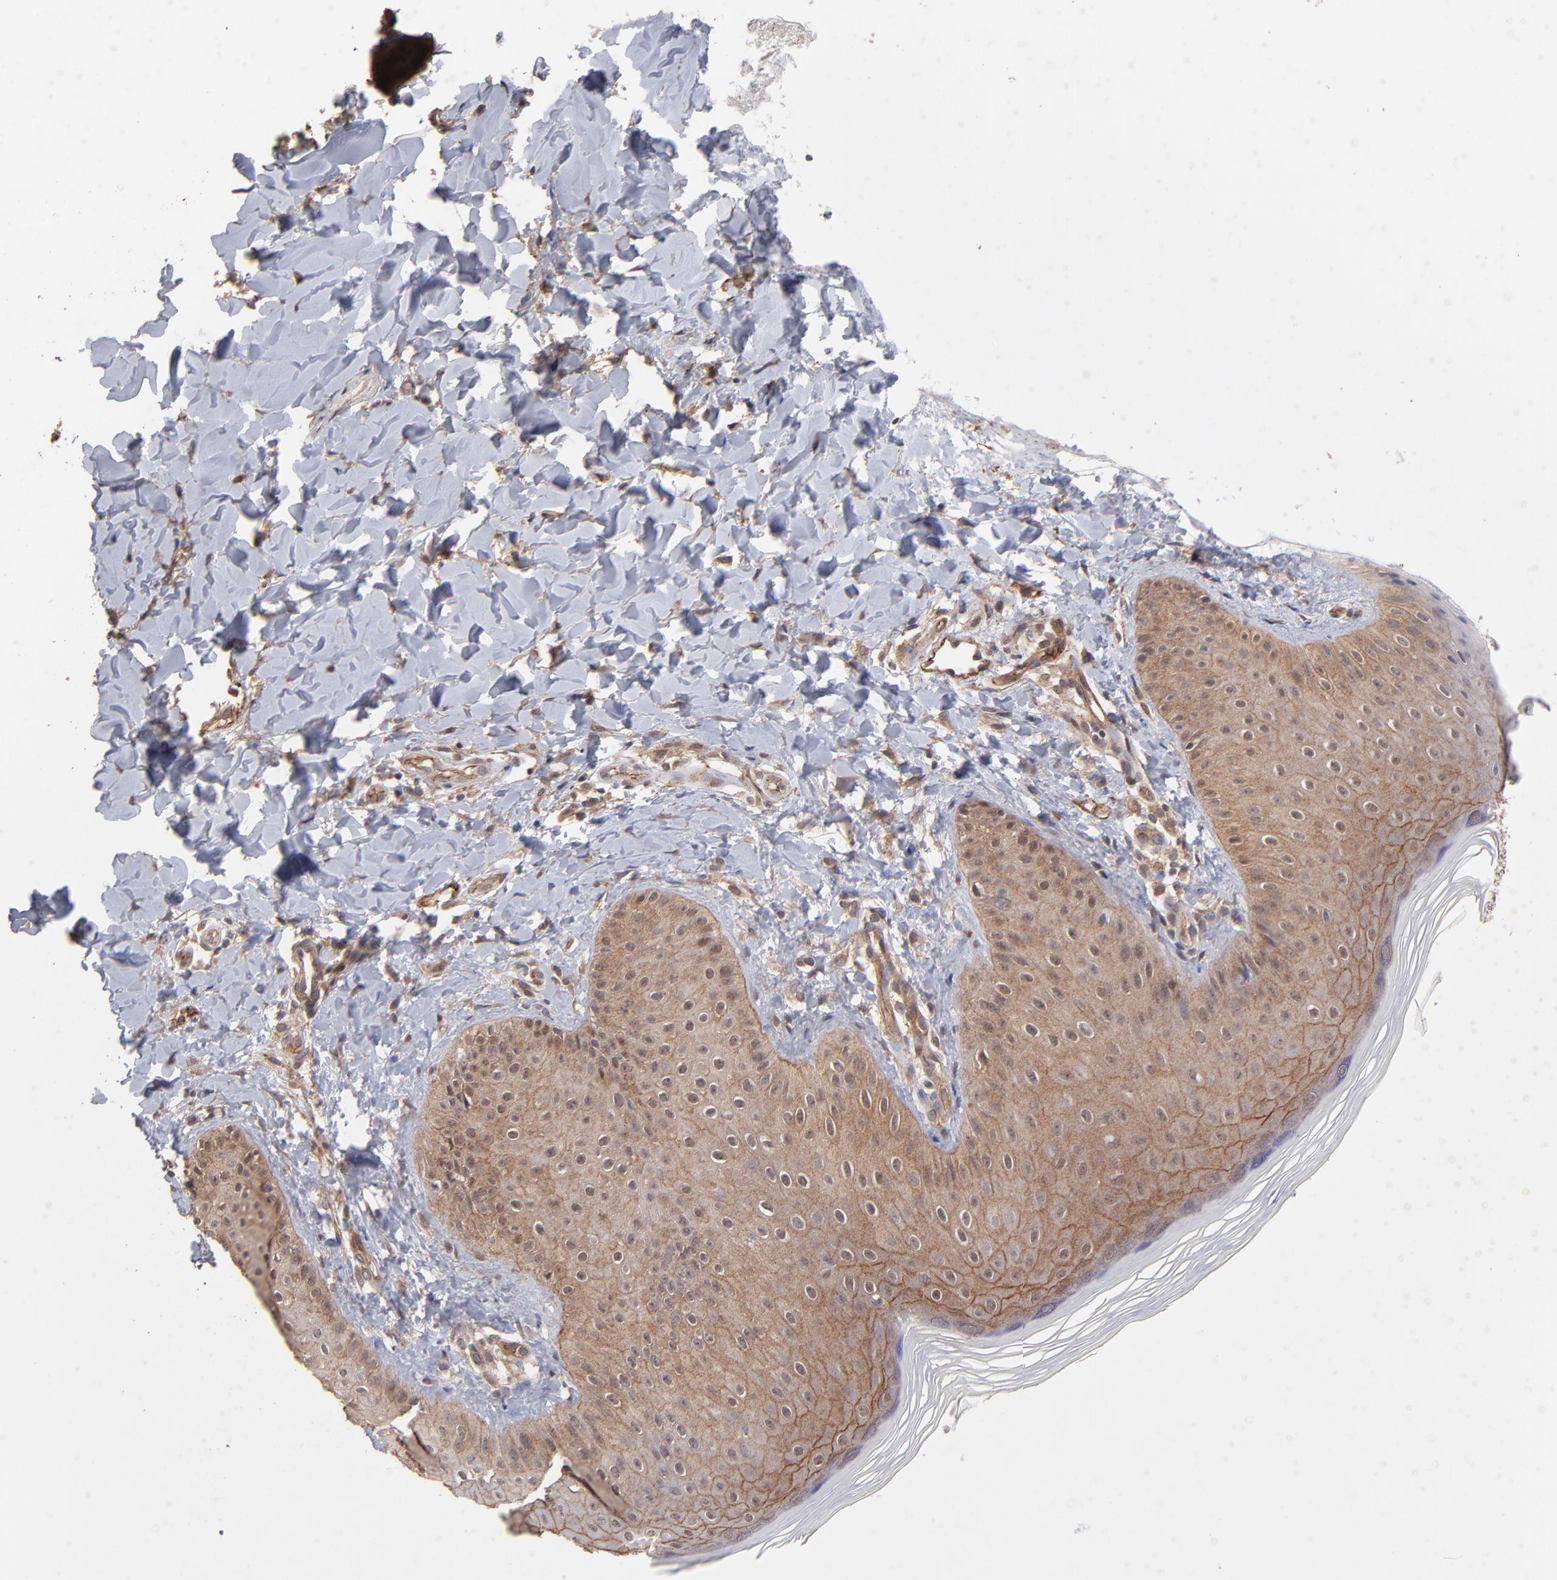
{"staining": {"intensity": "moderate", "quantity": ">75%", "location": "cytoplasmic/membranous"}, "tissue": "skin", "cell_type": "Epidermal cells", "image_type": "normal", "snomed": [{"axis": "morphology", "description": "Normal tissue, NOS"}, {"axis": "morphology", "description": "Inflammation, NOS"}, {"axis": "topography", "description": "Soft tissue"}, {"axis": "topography", "description": "Anal"}], "caption": "Immunohistochemistry (IHC) of unremarkable human skin exhibits medium levels of moderate cytoplasmic/membranous expression in approximately >75% of epidermal cells.", "gene": "STAP2", "patient": {"sex": "female", "age": 15}}